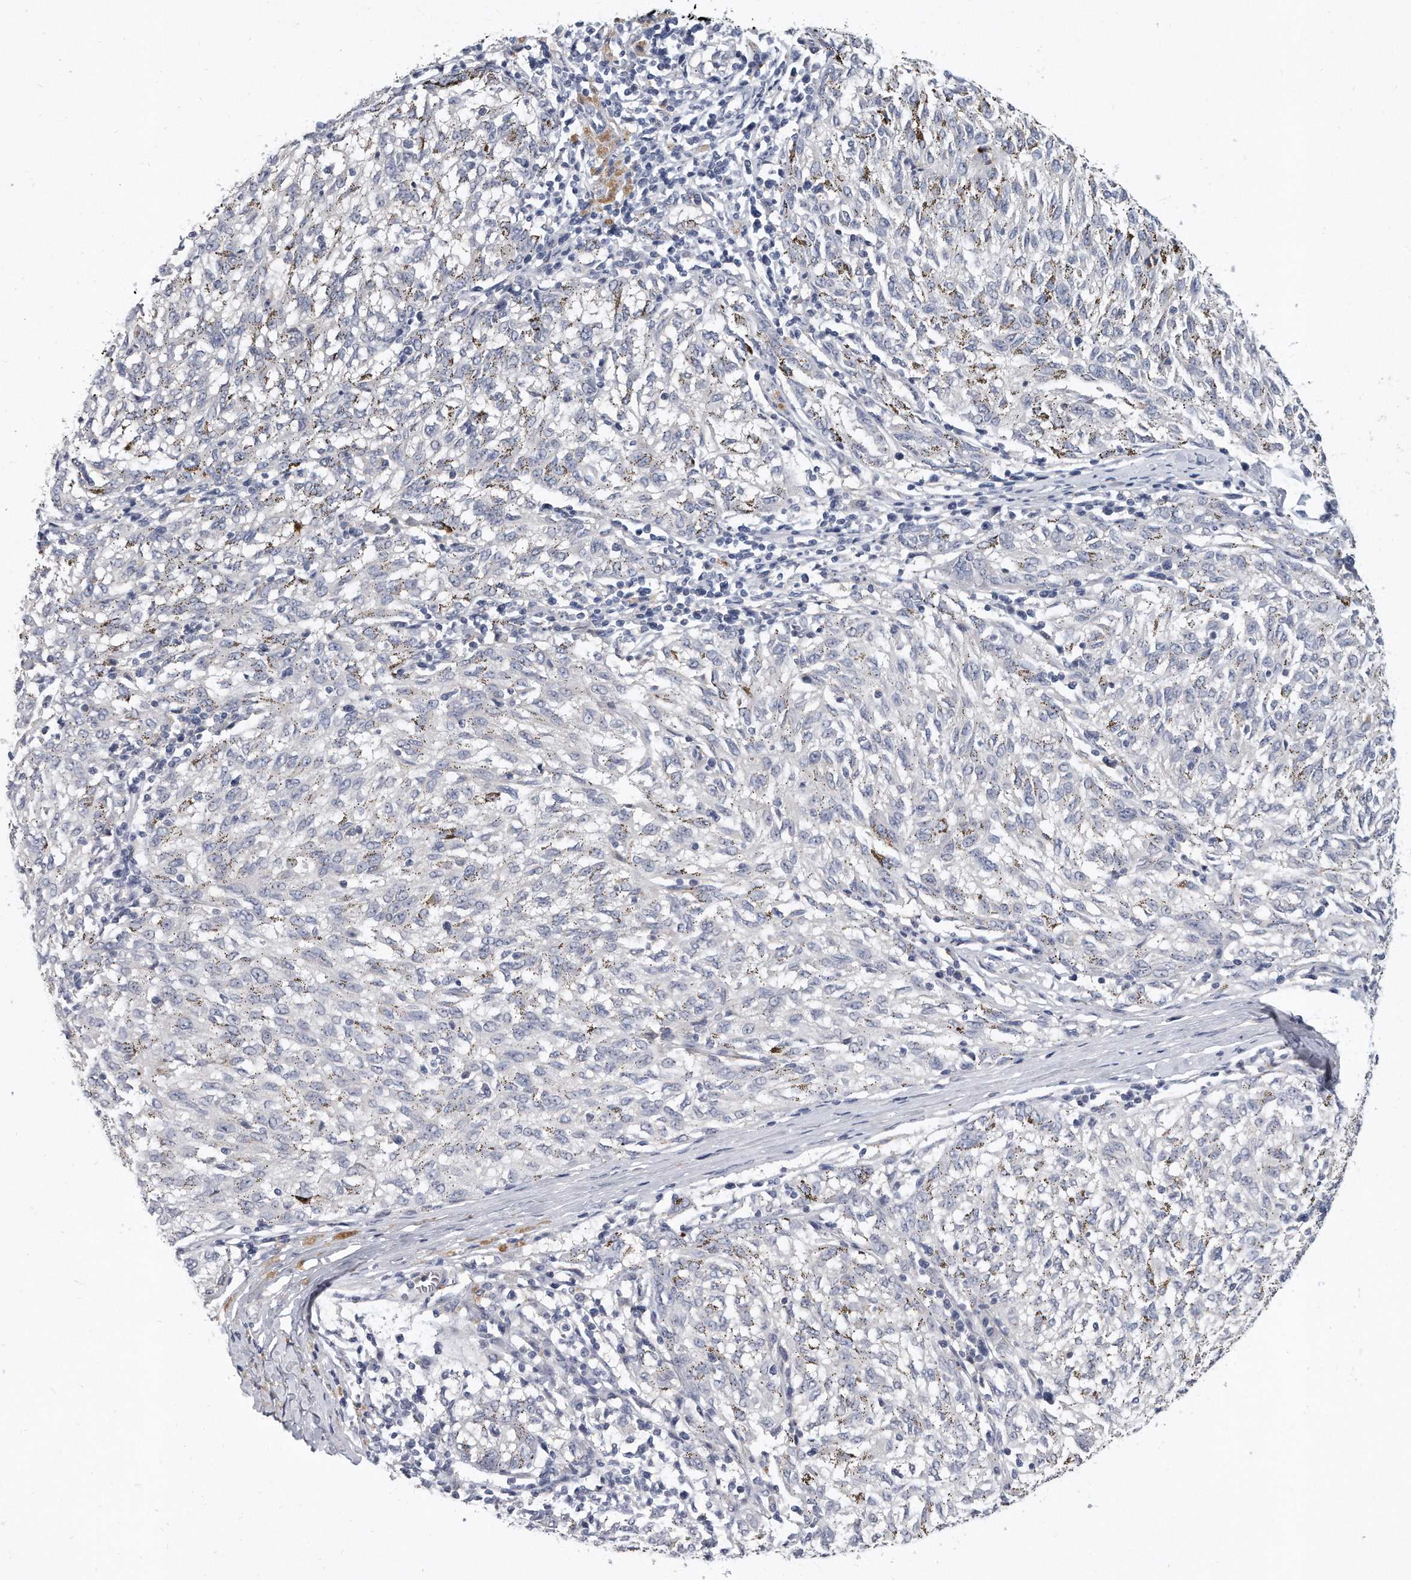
{"staining": {"intensity": "negative", "quantity": "none", "location": "none"}, "tissue": "melanoma", "cell_type": "Tumor cells", "image_type": "cancer", "snomed": [{"axis": "morphology", "description": "Malignant melanoma, NOS"}, {"axis": "topography", "description": "Skin"}], "caption": "Human malignant melanoma stained for a protein using immunohistochemistry displays no expression in tumor cells.", "gene": "KLHL7", "patient": {"sex": "female", "age": 72}}